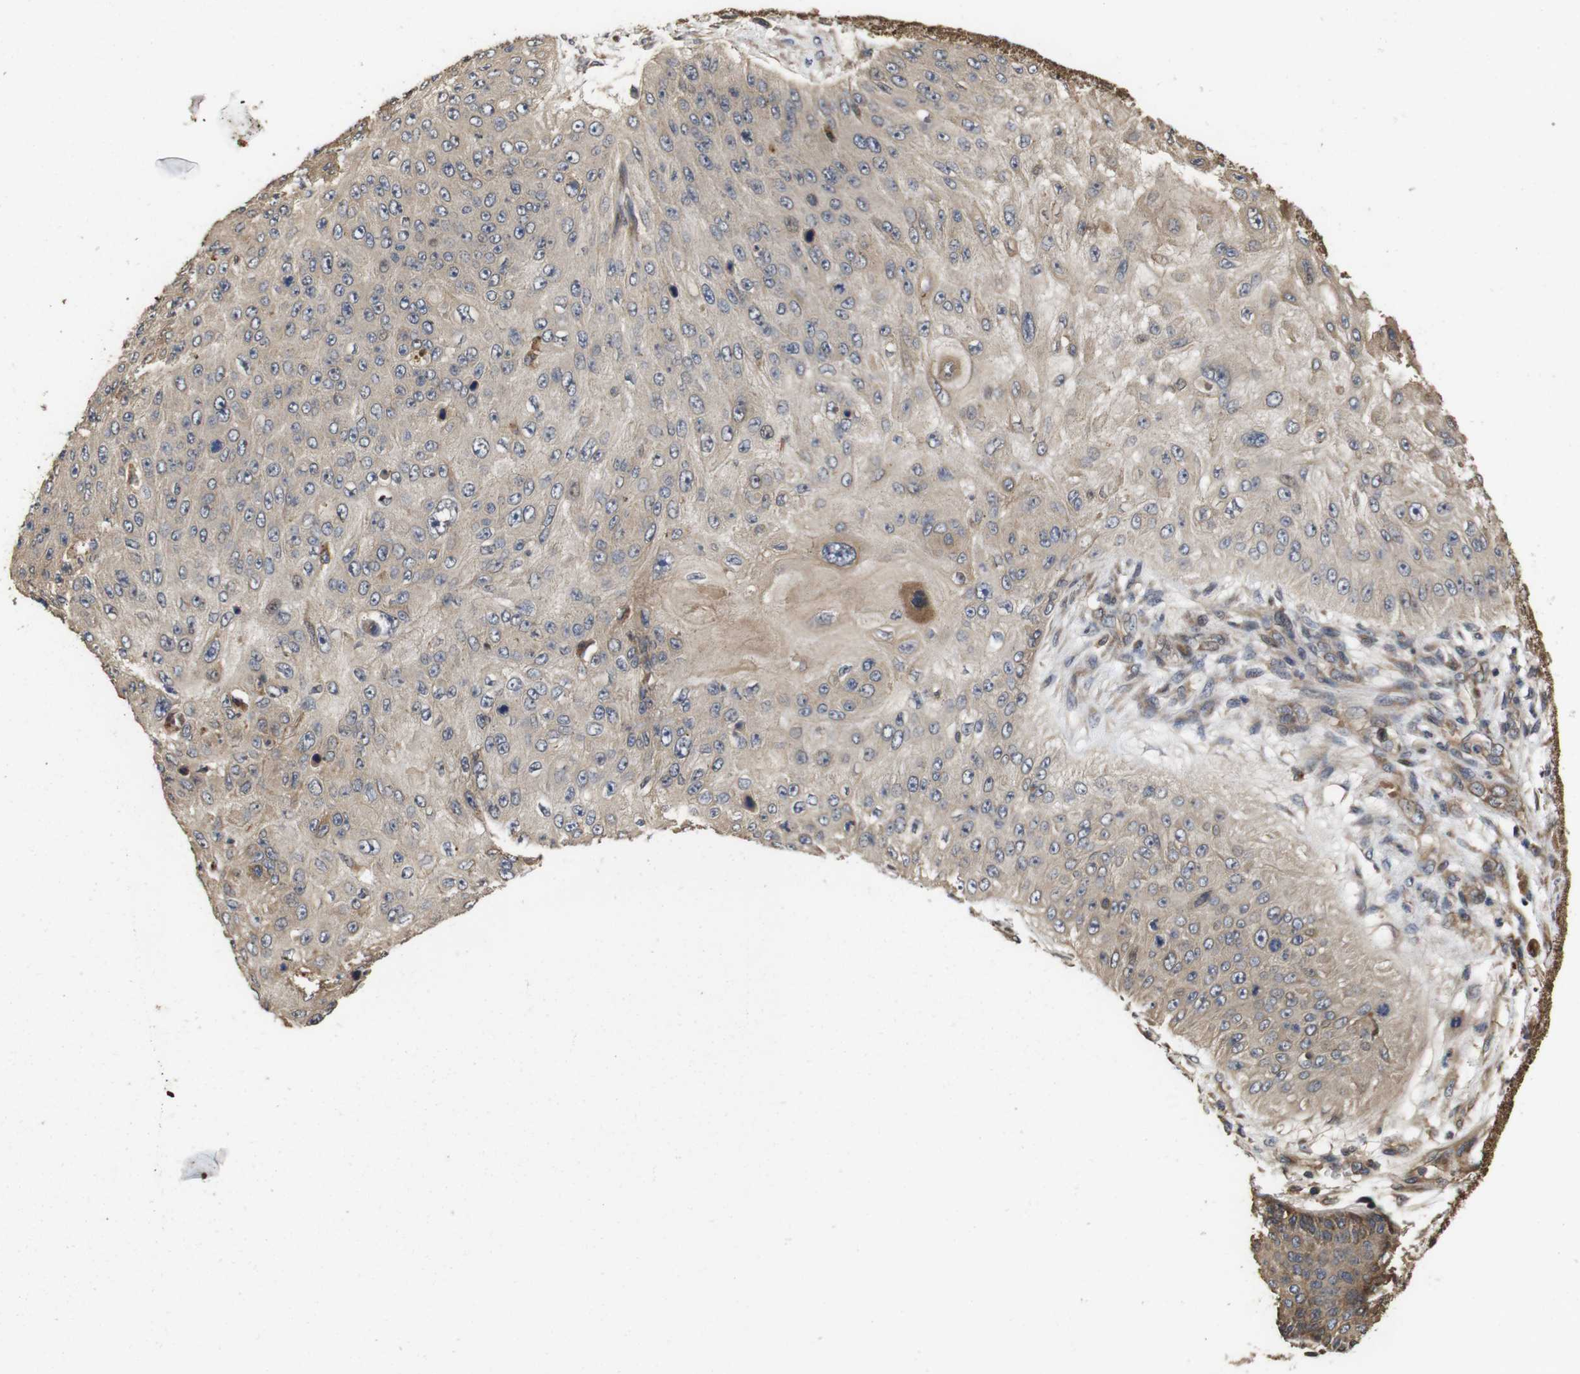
{"staining": {"intensity": "weak", "quantity": ">75%", "location": "cytoplasmic/membranous"}, "tissue": "skin cancer", "cell_type": "Tumor cells", "image_type": "cancer", "snomed": [{"axis": "morphology", "description": "Squamous cell carcinoma, NOS"}, {"axis": "topography", "description": "Skin"}], "caption": "A histopathology image showing weak cytoplasmic/membranous staining in about >75% of tumor cells in skin squamous cell carcinoma, as visualized by brown immunohistochemical staining.", "gene": "PTPN14", "patient": {"sex": "female", "age": 80}}